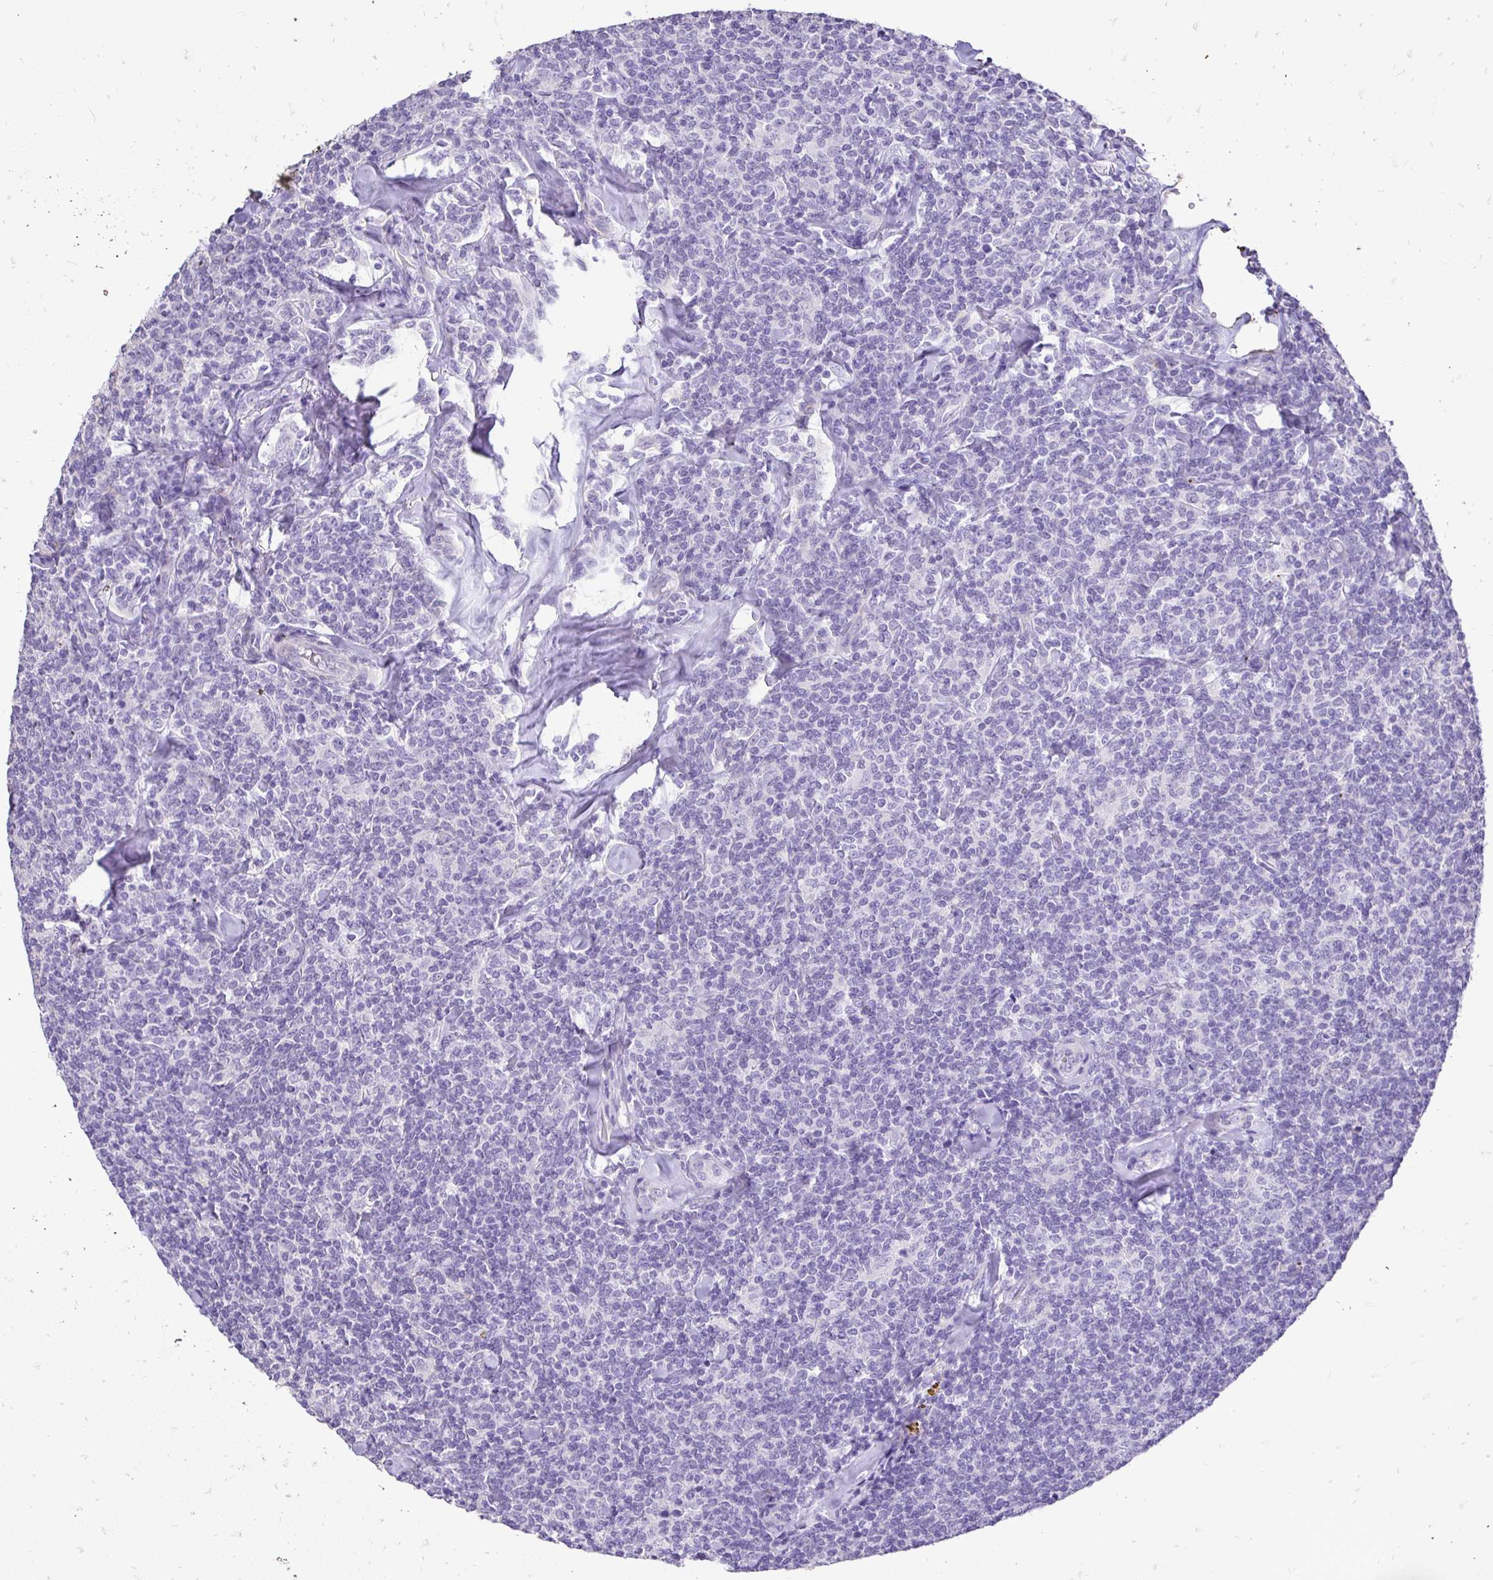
{"staining": {"intensity": "negative", "quantity": "none", "location": "none"}, "tissue": "lymphoma", "cell_type": "Tumor cells", "image_type": "cancer", "snomed": [{"axis": "morphology", "description": "Malignant lymphoma, non-Hodgkin's type, Low grade"}, {"axis": "topography", "description": "Lymph node"}], "caption": "Tumor cells show no significant protein expression in malignant lymphoma, non-Hodgkin's type (low-grade).", "gene": "TAF1D", "patient": {"sex": "female", "age": 56}}